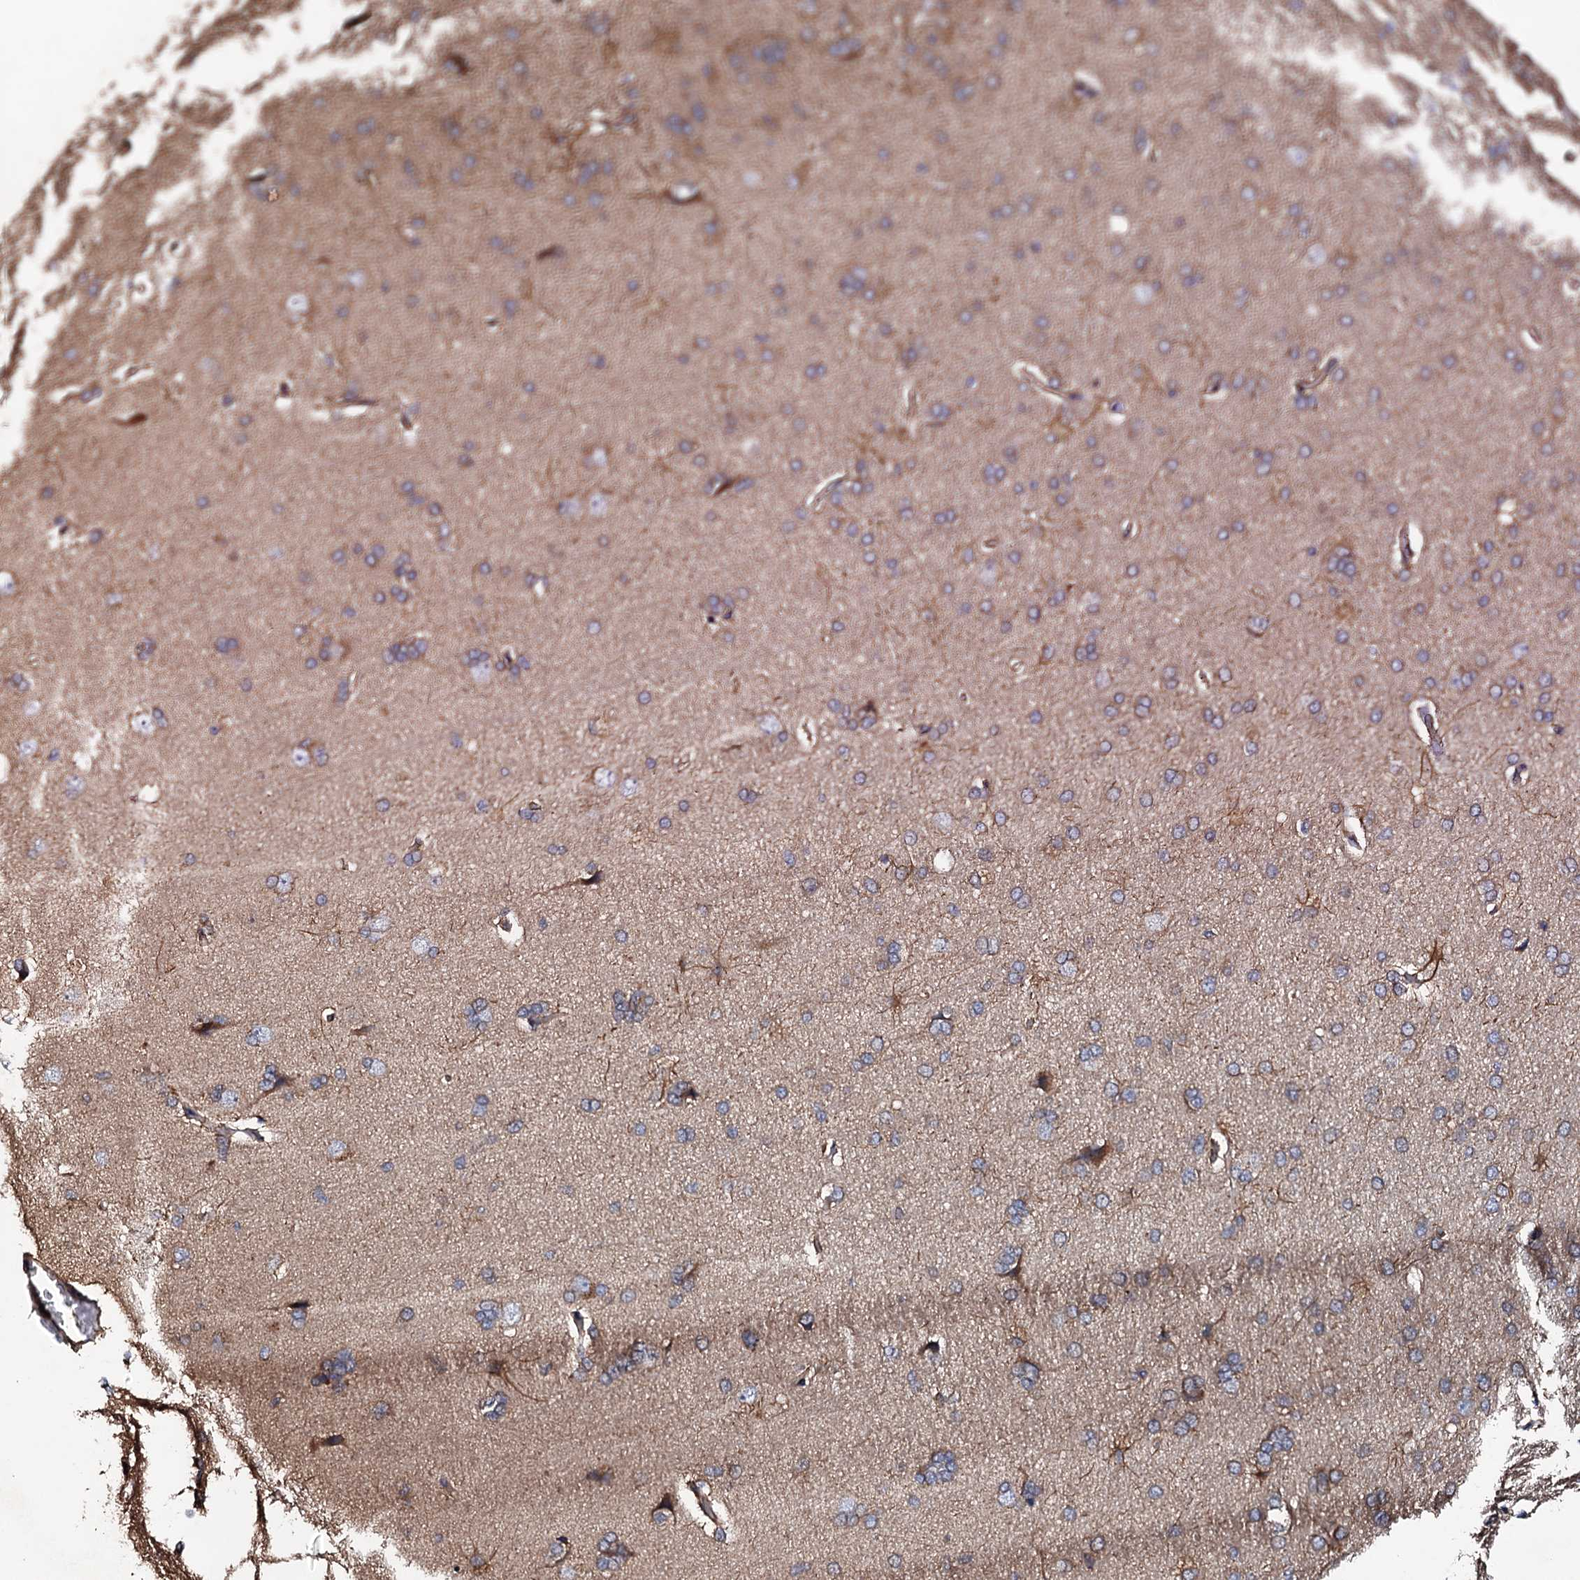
{"staining": {"intensity": "weak", "quantity": "<25%", "location": "cytoplasmic/membranous"}, "tissue": "cerebral cortex", "cell_type": "Endothelial cells", "image_type": "normal", "snomed": [{"axis": "morphology", "description": "Normal tissue, NOS"}, {"axis": "topography", "description": "Cerebral cortex"}], "caption": "Endothelial cells are negative for protein expression in benign human cerebral cortex. (DAB immunohistochemistry (IHC) with hematoxylin counter stain).", "gene": "CKAP5", "patient": {"sex": "male", "age": 62}}